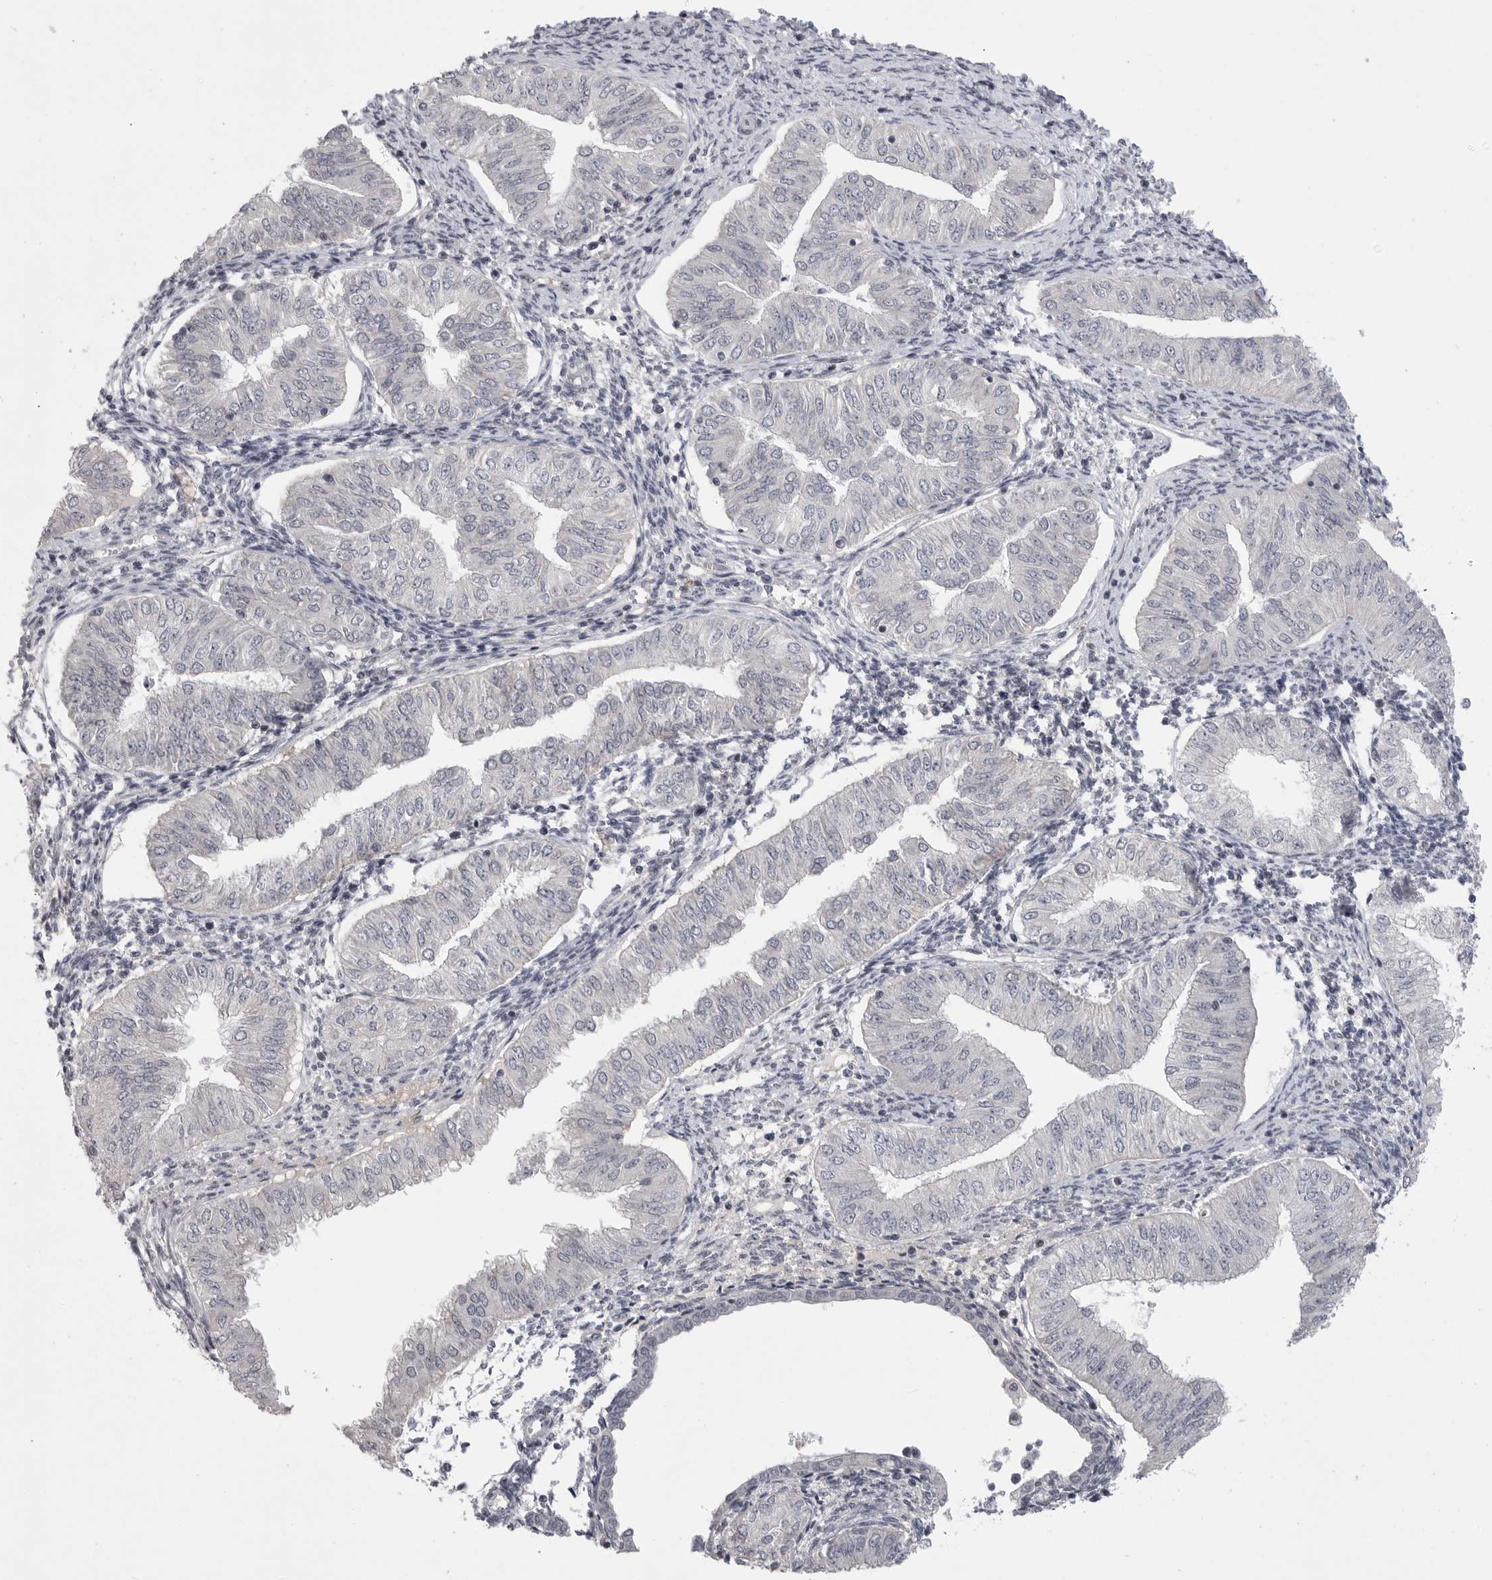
{"staining": {"intensity": "negative", "quantity": "none", "location": "none"}, "tissue": "endometrial cancer", "cell_type": "Tumor cells", "image_type": "cancer", "snomed": [{"axis": "morphology", "description": "Normal tissue, NOS"}, {"axis": "morphology", "description": "Adenocarcinoma, NOS"}, {"axis": "topography", "description": "Endometrium"}], "caption": "This photomicrograph is of endometrial adenocarcinoma stained with IHC to label a protein in brown with the nuclei are counter-stained blue. There is no expression in tumor cells. (Stains: DAB (3,3'-diaminobenzidine) immunohistochemistry (IHC) with hematoxylin counter stain, Microscopy: brightfield microscopy at high magnification).", "gene": "FBXO43", "patient": {"sex": "female", "age": 53}}